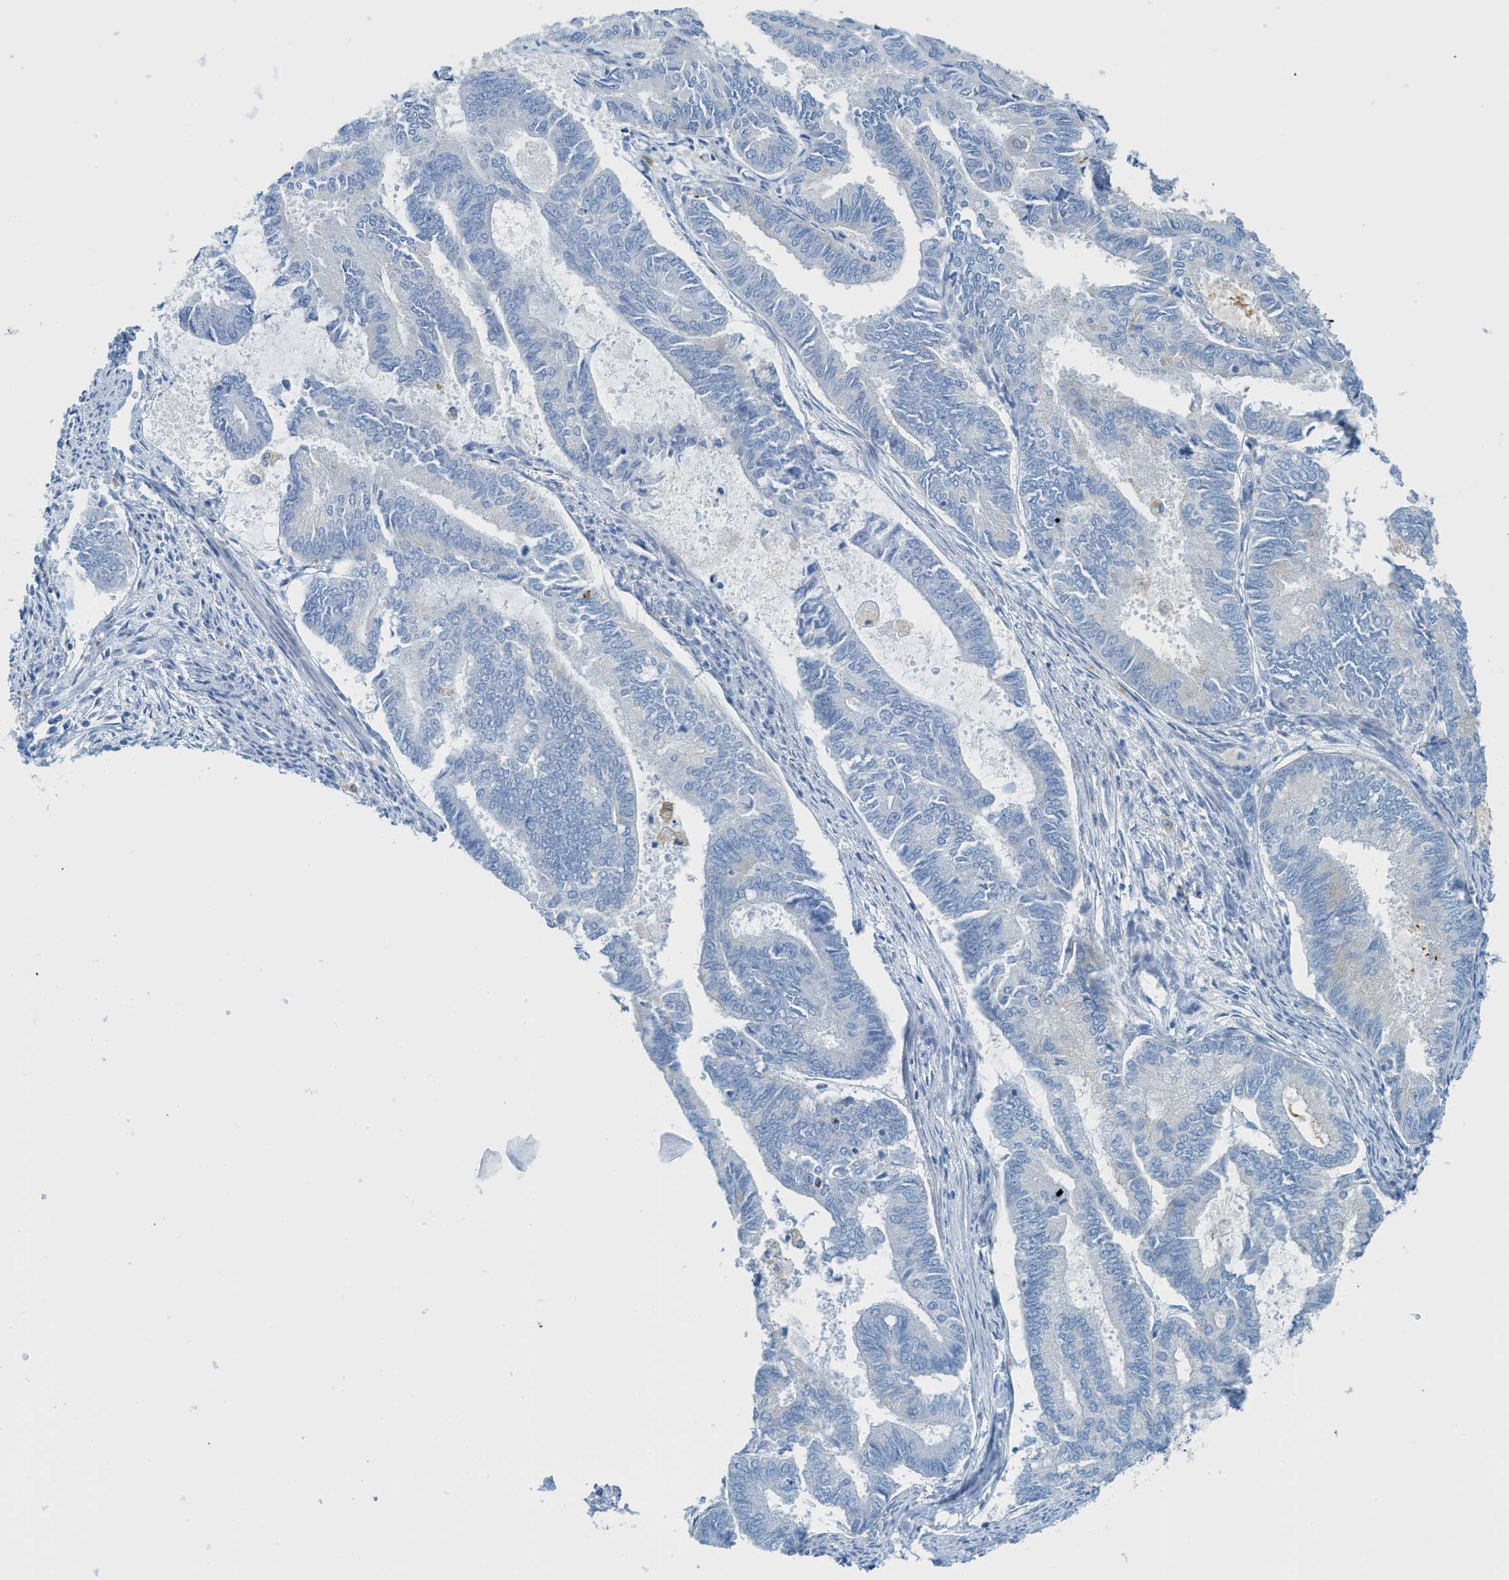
{"staining": {"intensity": "negative", "quantity": "none", "location": "none"}, "tissue": "endometrial cancer", "cell_type": "Tumor cells", "image_type": "cancer", "snomed": [{"axis": "morphology", "description": "Adenocarcinoma, NOS"}, {"axis": "topography", "description": "Endometrium"}], "caption": "This is an immunohistochemistry (IHC) photomicrograph of human endometrial cancer. There is no positivity in tumor cells.", "gene": "C21orf62", "patient": {"sex": "female", "age": 86}}